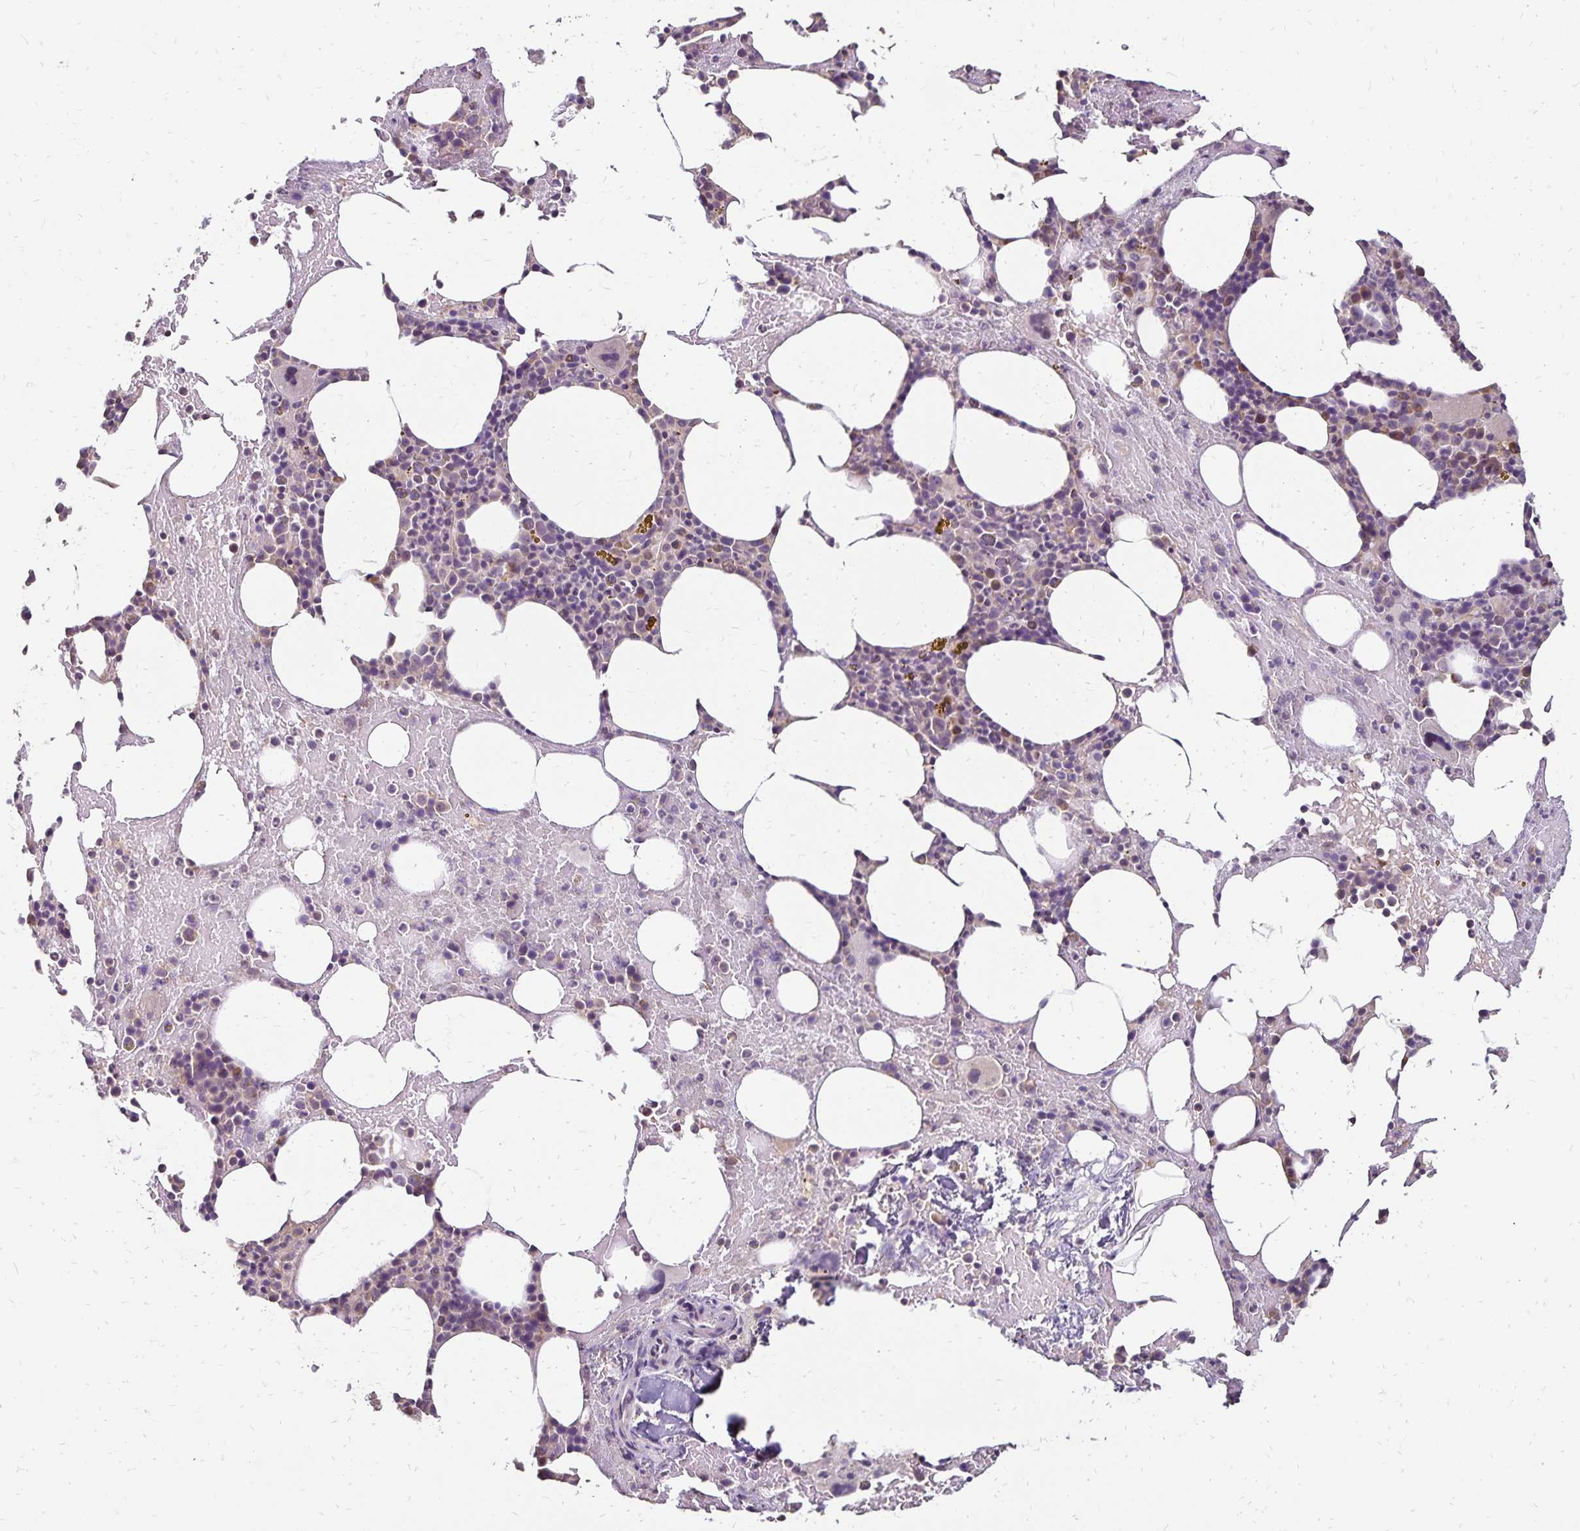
{"staining": {"intensity": "weak", "quantity": "<25%", "location": "cytoplasmic/membranous"}, "tissue": "bone marrow", "cell_type": "Hematopoietic cells", "image_type": "normal", "snomed": [{"axis": "morphology", "description": "Normal tissue, NOS"}, {"axis": "topography", "description": "Bone marrow"}], "caption": "There is no significant expression in hematopoietic cells of bone marrow. (Stains: DAB IHC with hematoxylin counter stain, Microscopy: brightfield microscopy at high magnification).", "gene": "EMC10", "patient": {"sex": "female", "age": 62}}